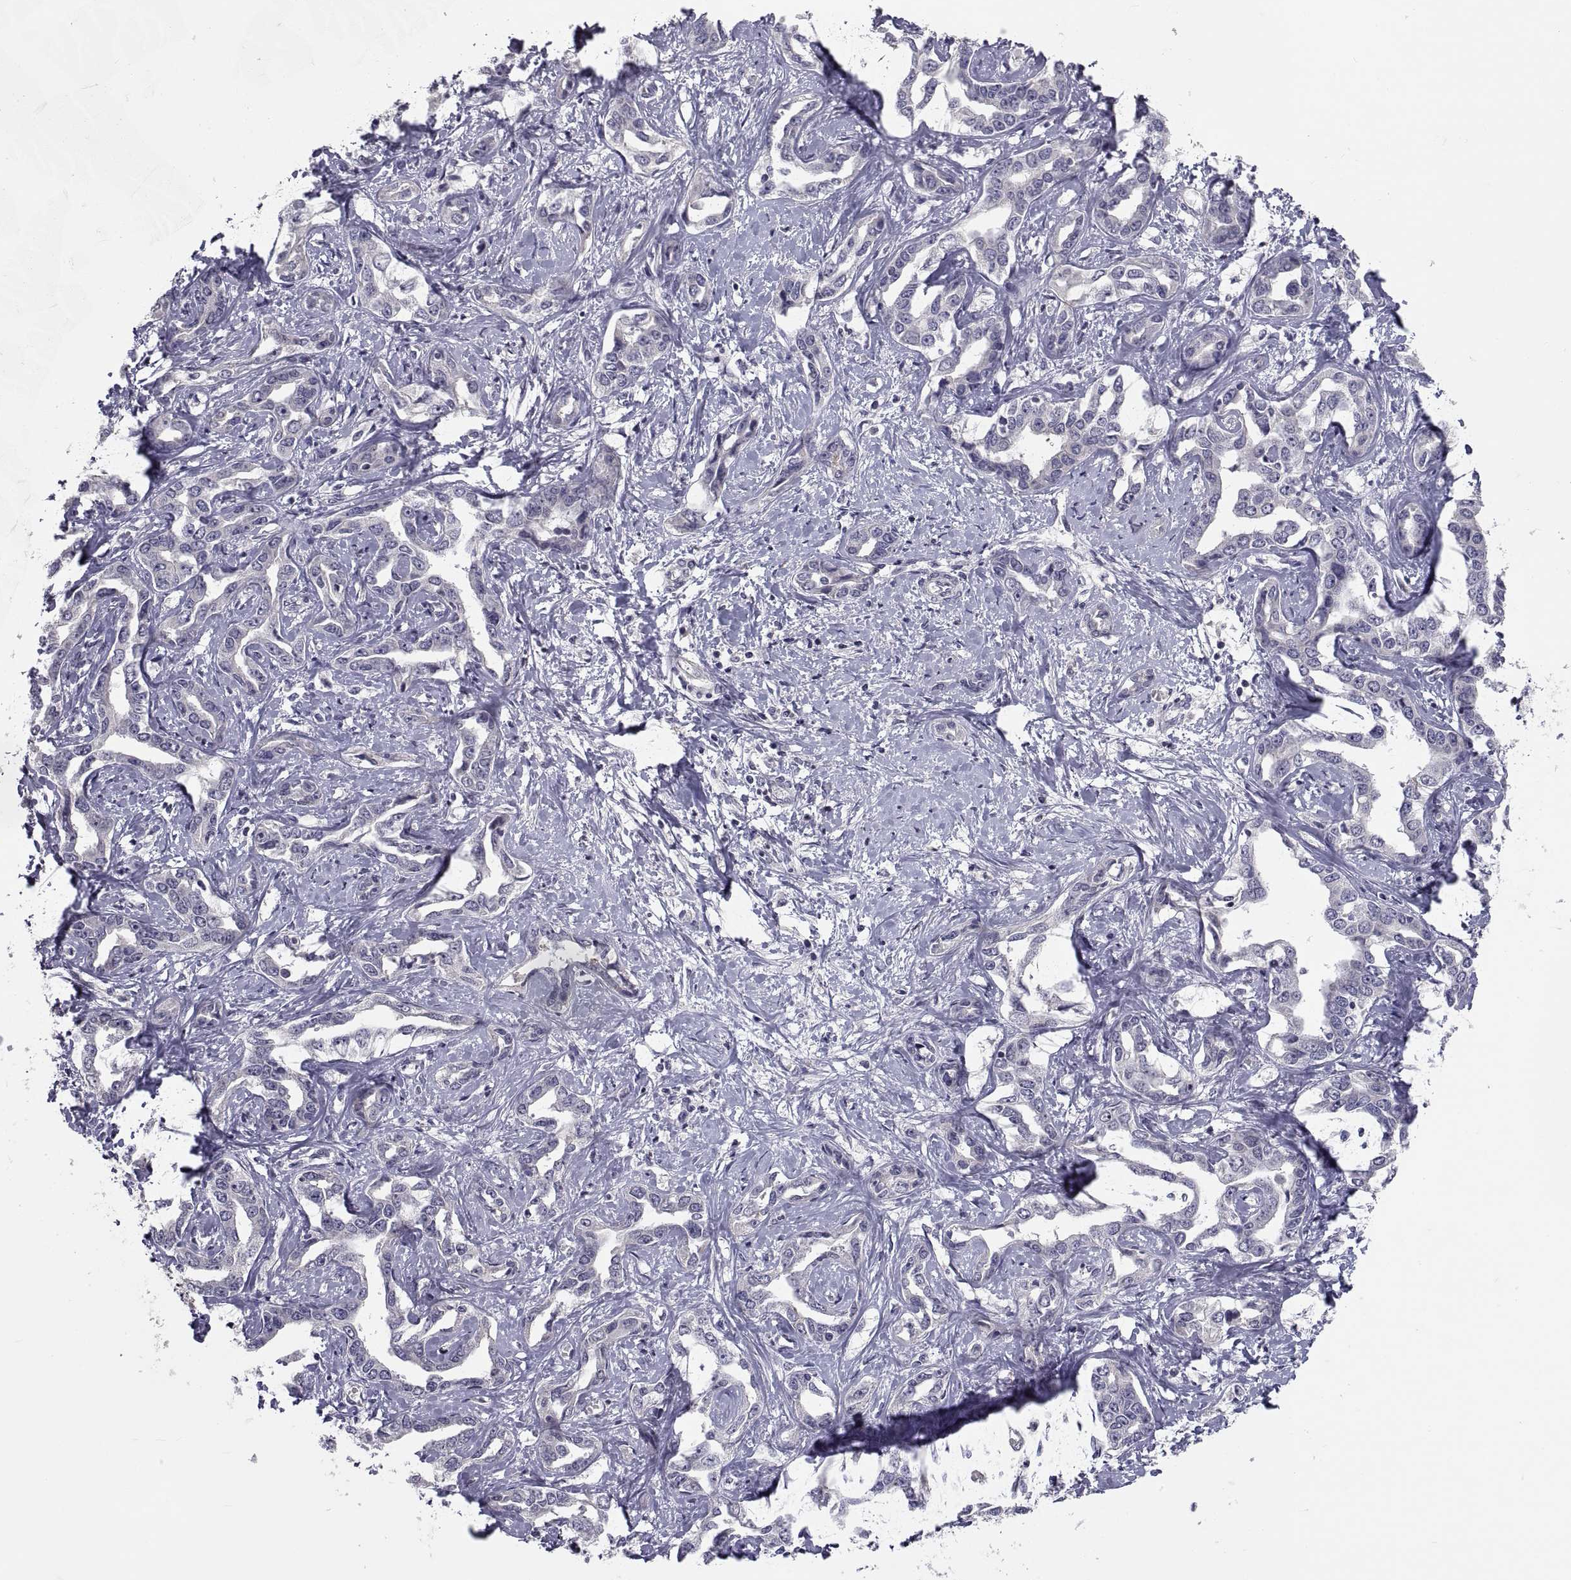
{"staining": {"intensity": "negative", "quantity": "none", "location": "none"}, "tissue": "liver cancer", "cell_type": "Tumor cells", "image_type": "cancer", "snomed": [{"axis": "morphology", "description": "Cholangiocarcinoma"}, {"axis": "topography", "description": "Liver"}], "caption": "Immunohistochemistry (IHC) of human liver cancer exhibits no positivity in tumor cells.", "gene": "NPTX2", "patient": {"sex": "male", "age": 59}}